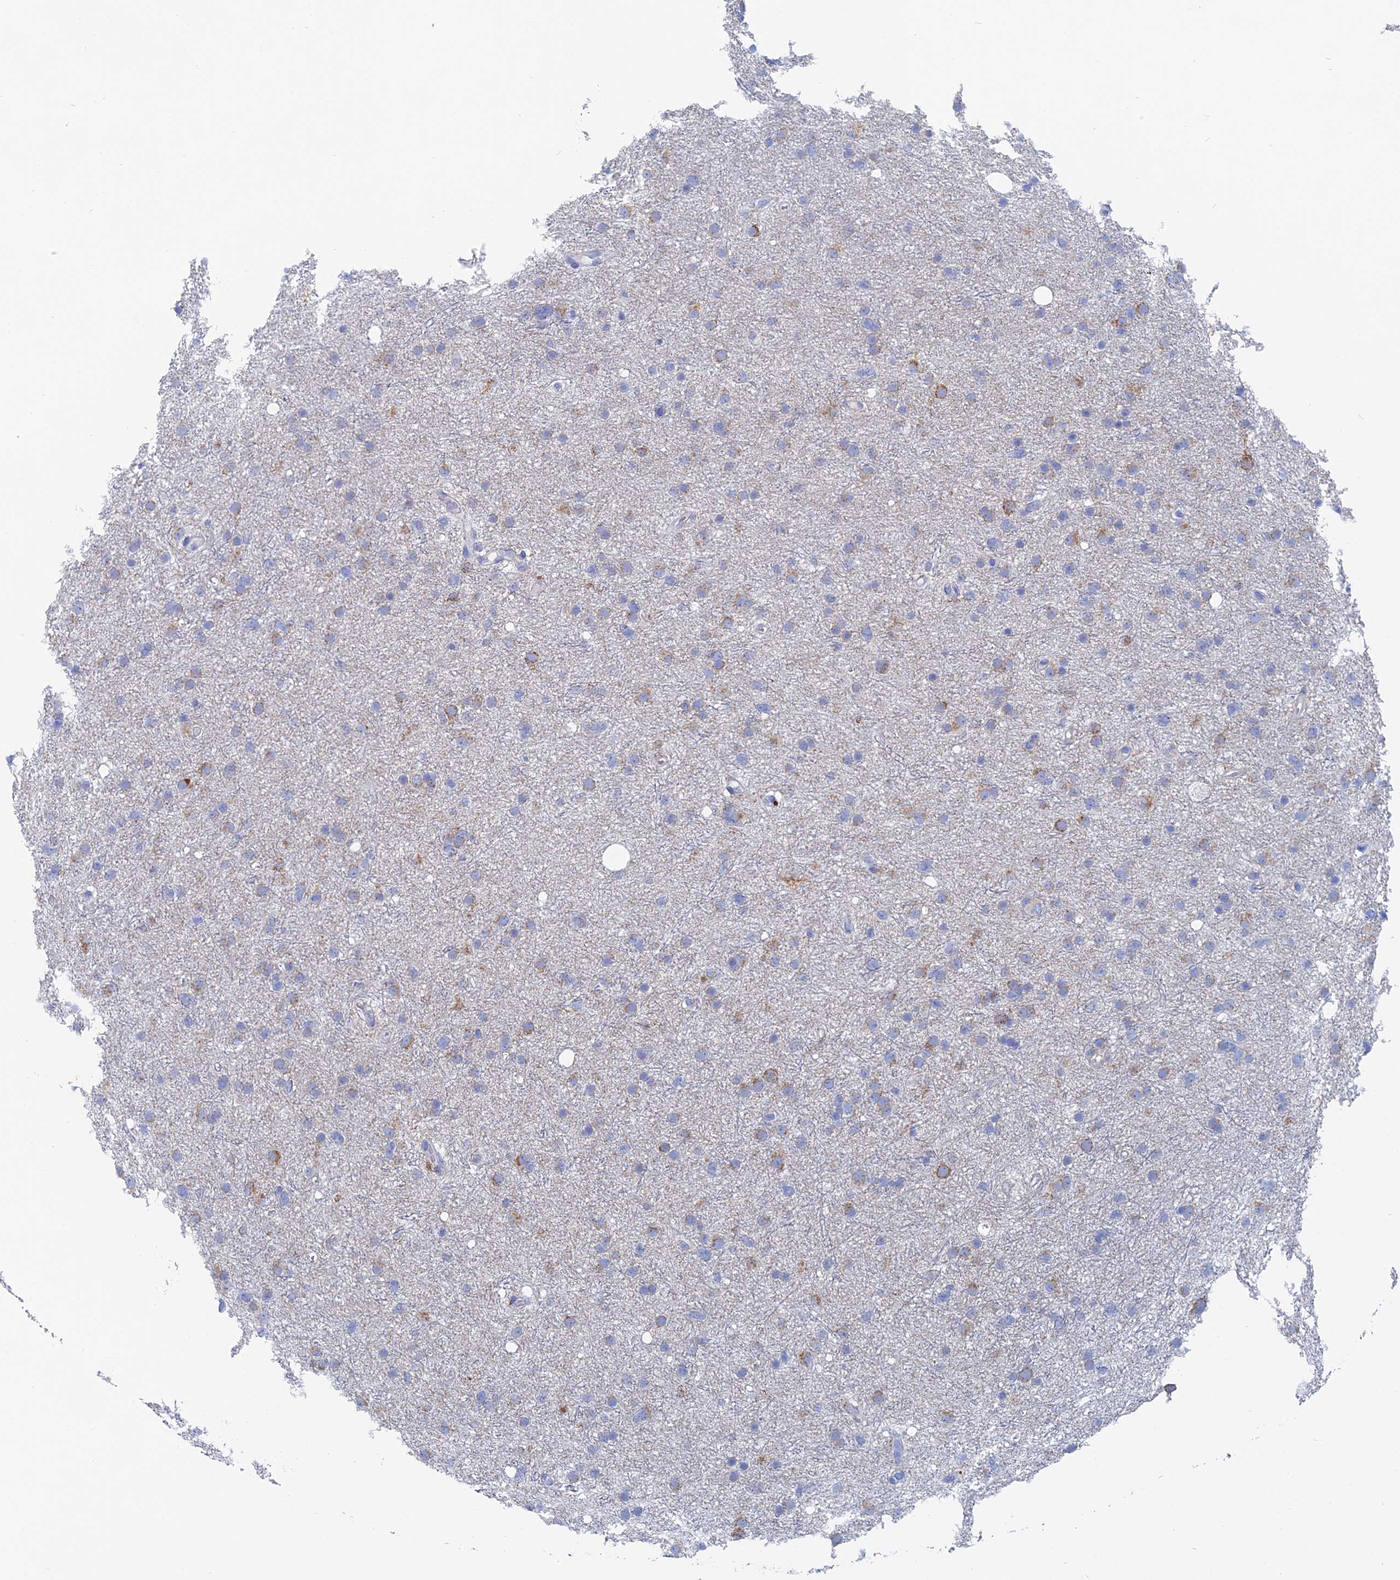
{"staining": {"intensity": "moderate", "quantity": "<25%", "location": "cytoplasmic/membranous"}, "tissue": "glioma", "cell_type": "Tumor cells", "image_type": "cancer", "snomed": [{"axis": "morphology", "description": "Glioma, malignant, Low grade"}, {"axis": "topography", "description": "Cerebral cortex"}], "caption": "Moderate cytoplasmic/membranous expression for a protein is seen in approximately <25% of tumor cells of malignant low-grade glioma using immunohistochemistry.", "gene": "HIGD1A", "patient": {"sex": "female", "age": 39}}